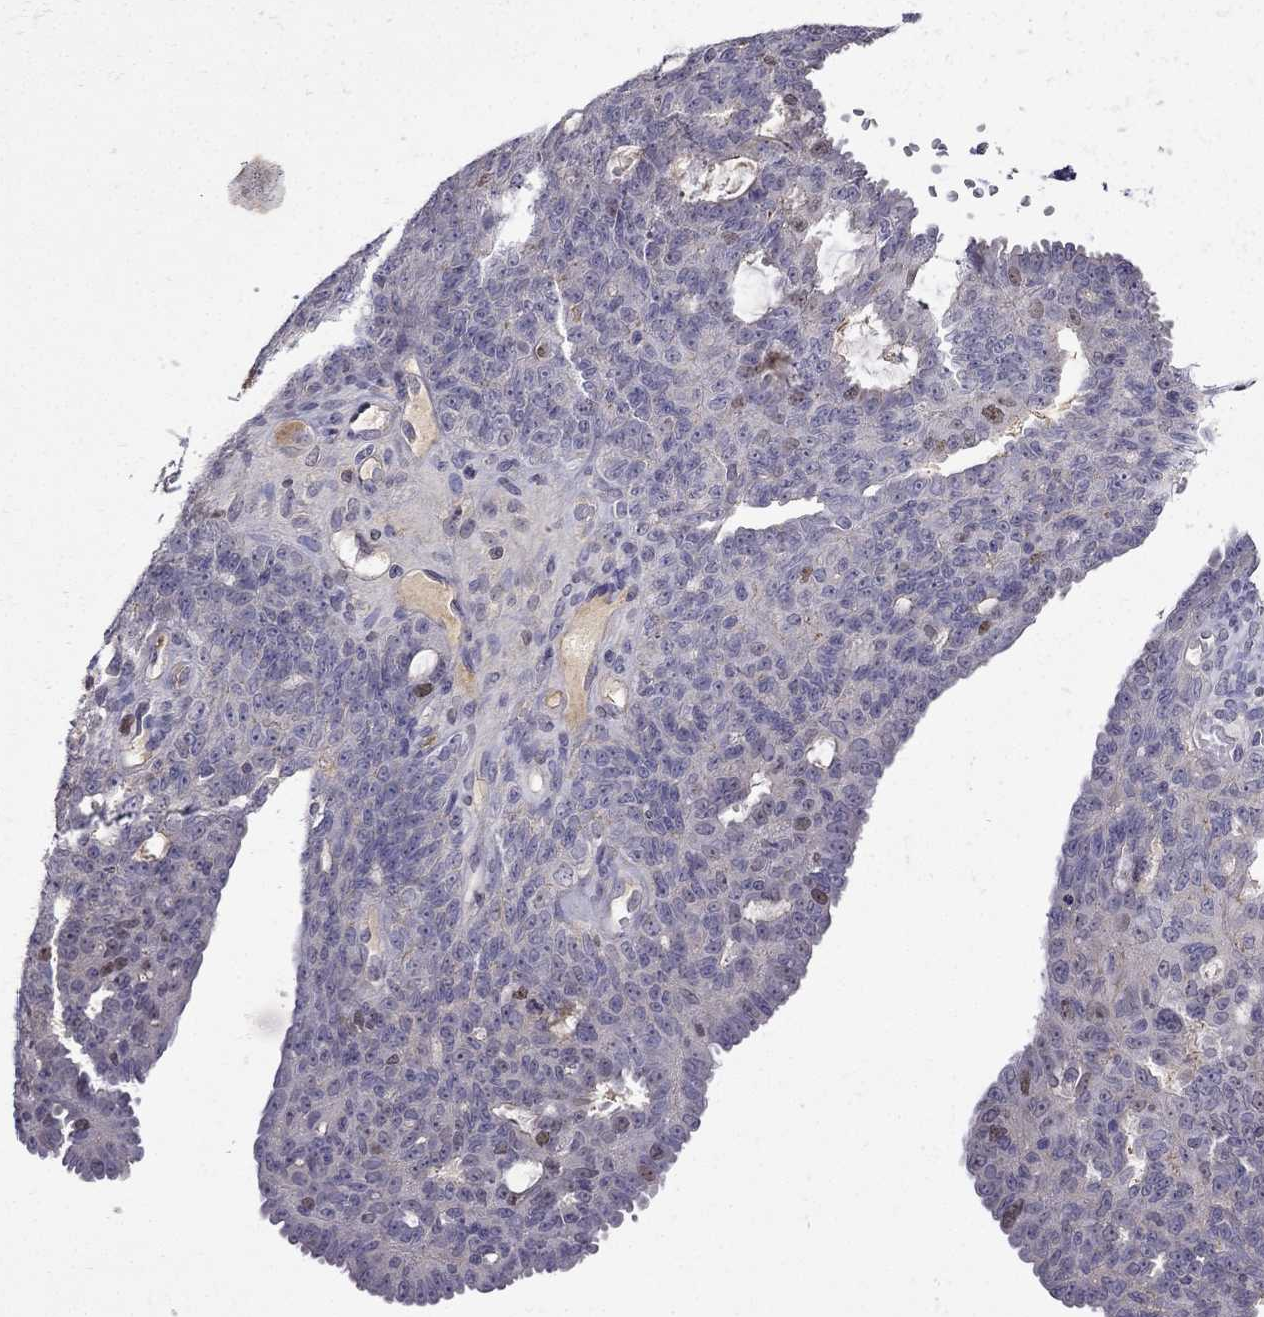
{"staining": {"intensity": "moderate", "quantity": "<25%", "location": "nuclear"}, "tissue": "ovarian cancer", "cell_type": "Tumor cells", "image_type": "cancer", "snomed": [{"axis": "morphology", "description": "Cystadenocarcinoma, serous, NOS"}, {"axis": "topography", "description": "Ovary"}], "caption": "Immunohistochemistry photomicrograph of neoplastic tissue: ovarian serous cystadenocarcinoma stained using IHC exhibits low levels of moderate protein expression localized specifically in the nuclear of tumor cells, appearing as a nuclear brown color.", "gene": "UHRF1", "patient": {"sex": "female", "age": 71}}